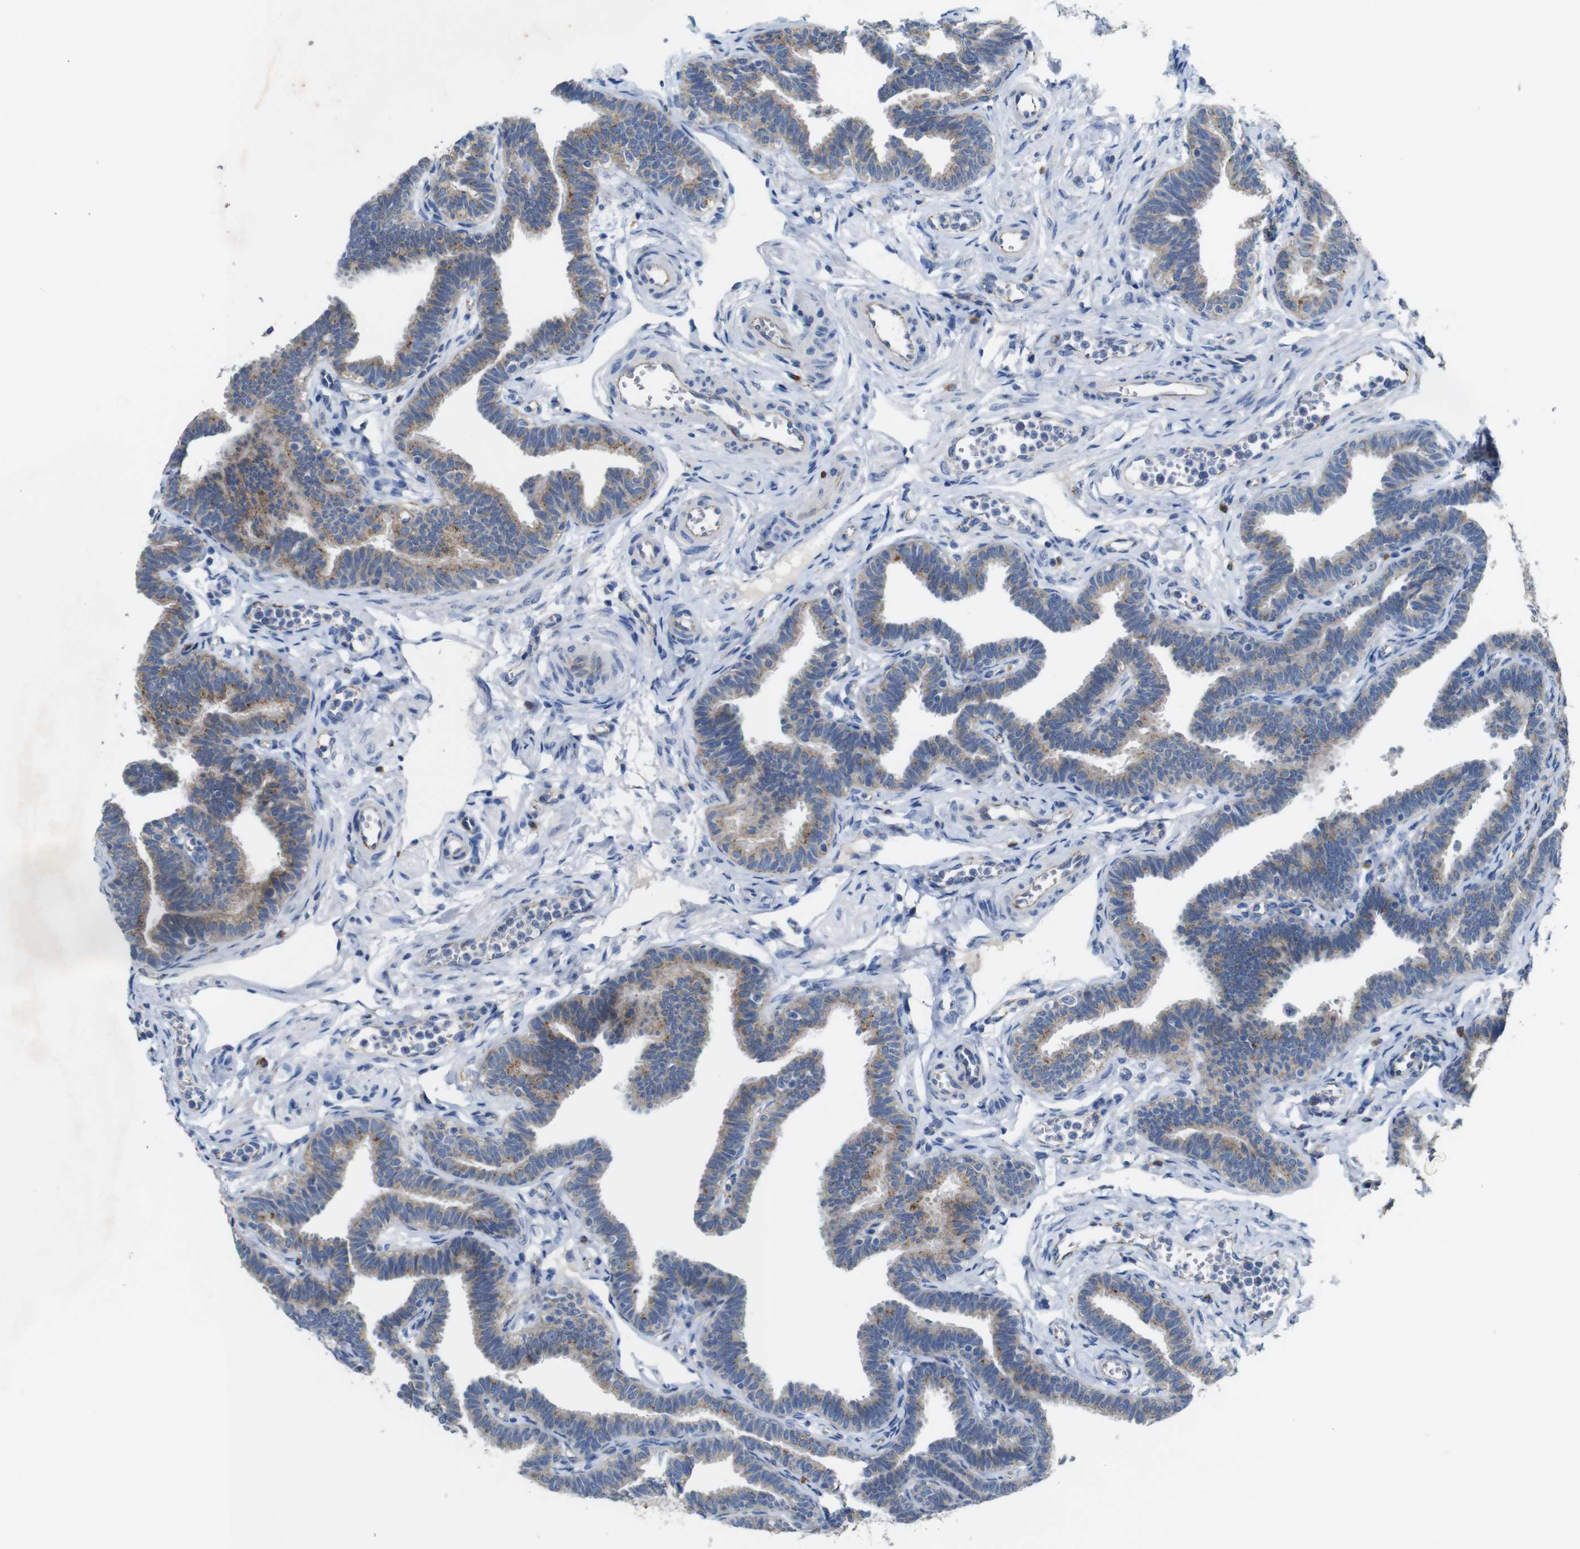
{"staining": {"intensity": "weak", "quantity": ">75%", "location": "cytoplasmic/membranous"}, "tissue": "fallopian tube", "cell_type": "Glandular cells", "image_type": "normal", "snomed": [{"axis": "morphology", "description": "Normal tissue, NOS"}, {"axis": "topography", "description": "Fallopian tube"}, {"axis": "topography", "description": "Ovary"}], "caption": "Immunohistochemistry (IHC) image of normal fallopian tube: fallopian tube stained using IHC demonstrates low levels of weak protein expression localized specifically in the cytoplasmic/membranous of glandular cells, appearing as a cytoplasmic/membranous brown color.", "gene": "NHLRC3", "patient": {"sex": "female", "age": 23}}